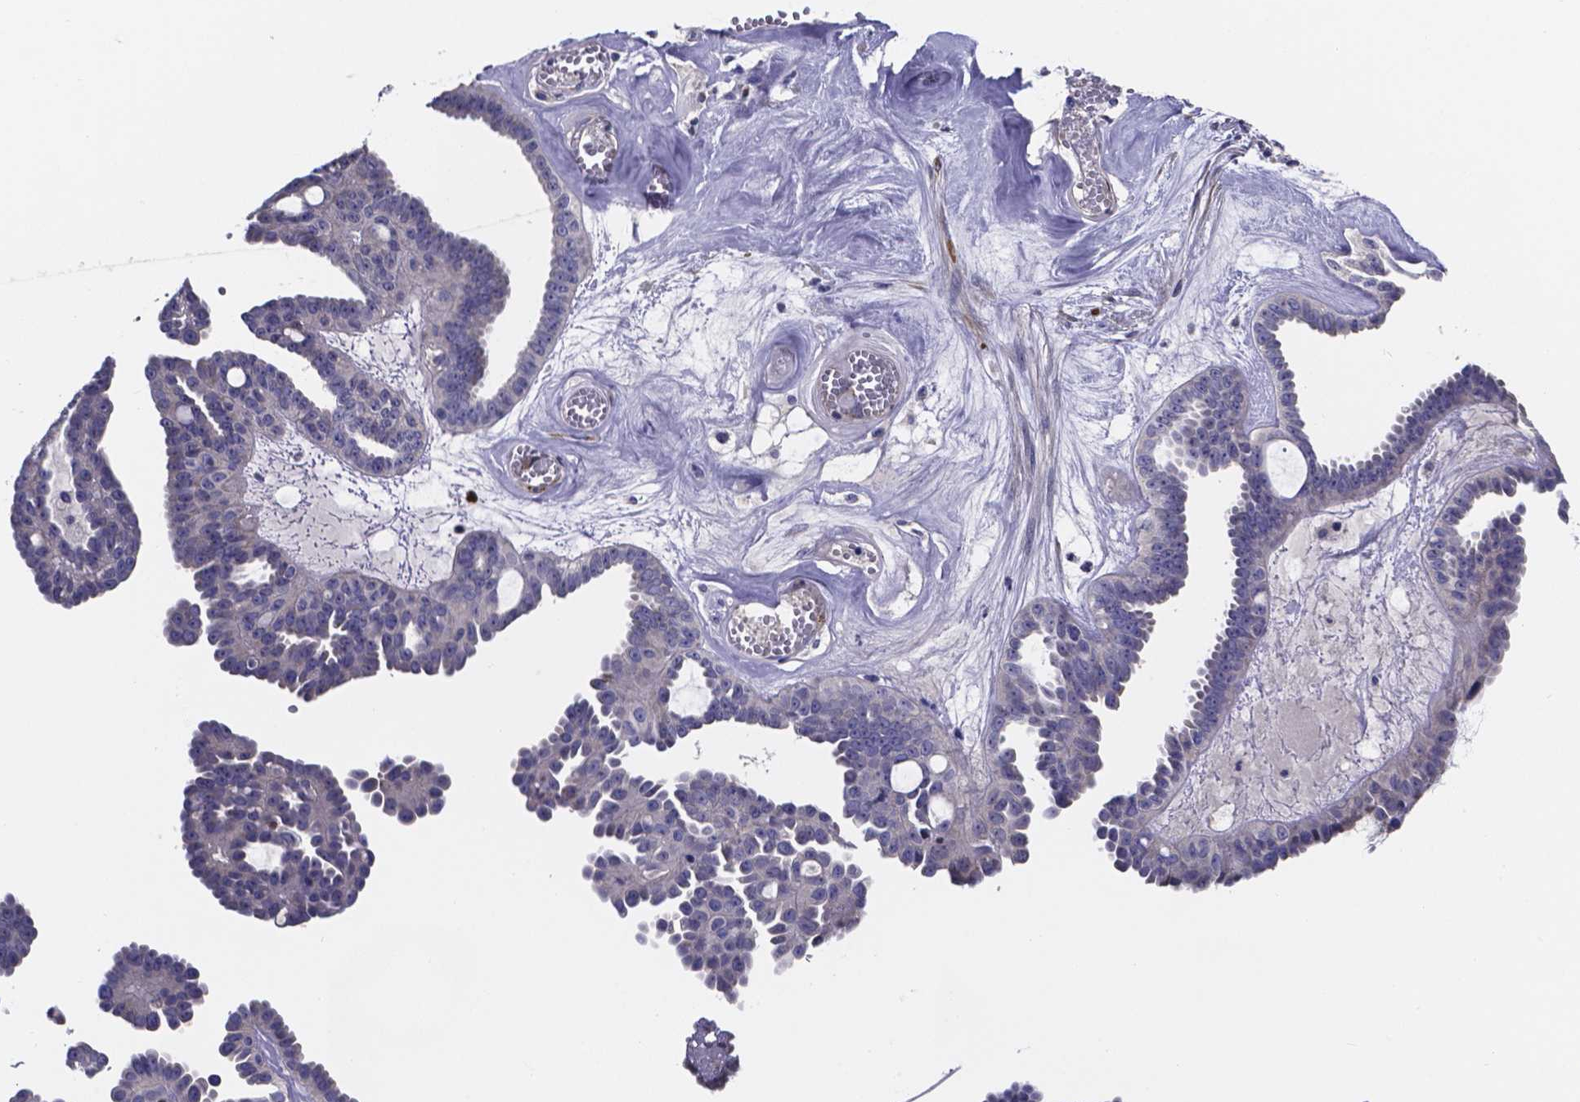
{"staining": {"intensity": "negative", "quantity": "none", "location": "none"}, "tissue": "ovarian cancer", "cell_type": "Tumor cells", "image_type": "cancer", "snomed": [{"axis": "morphology", "description": "Cystadenocarcinoma, serous, NOS"}, {"axis": "topography", "description": "Ovary"}], "caption": "Human ovarian cancer stained for a protein using immunohistochemistry (IHC) exhibits no positivity in tumor cells.", "gene": "SFRP4", "patient": {"sex": "female", "age": 71}}